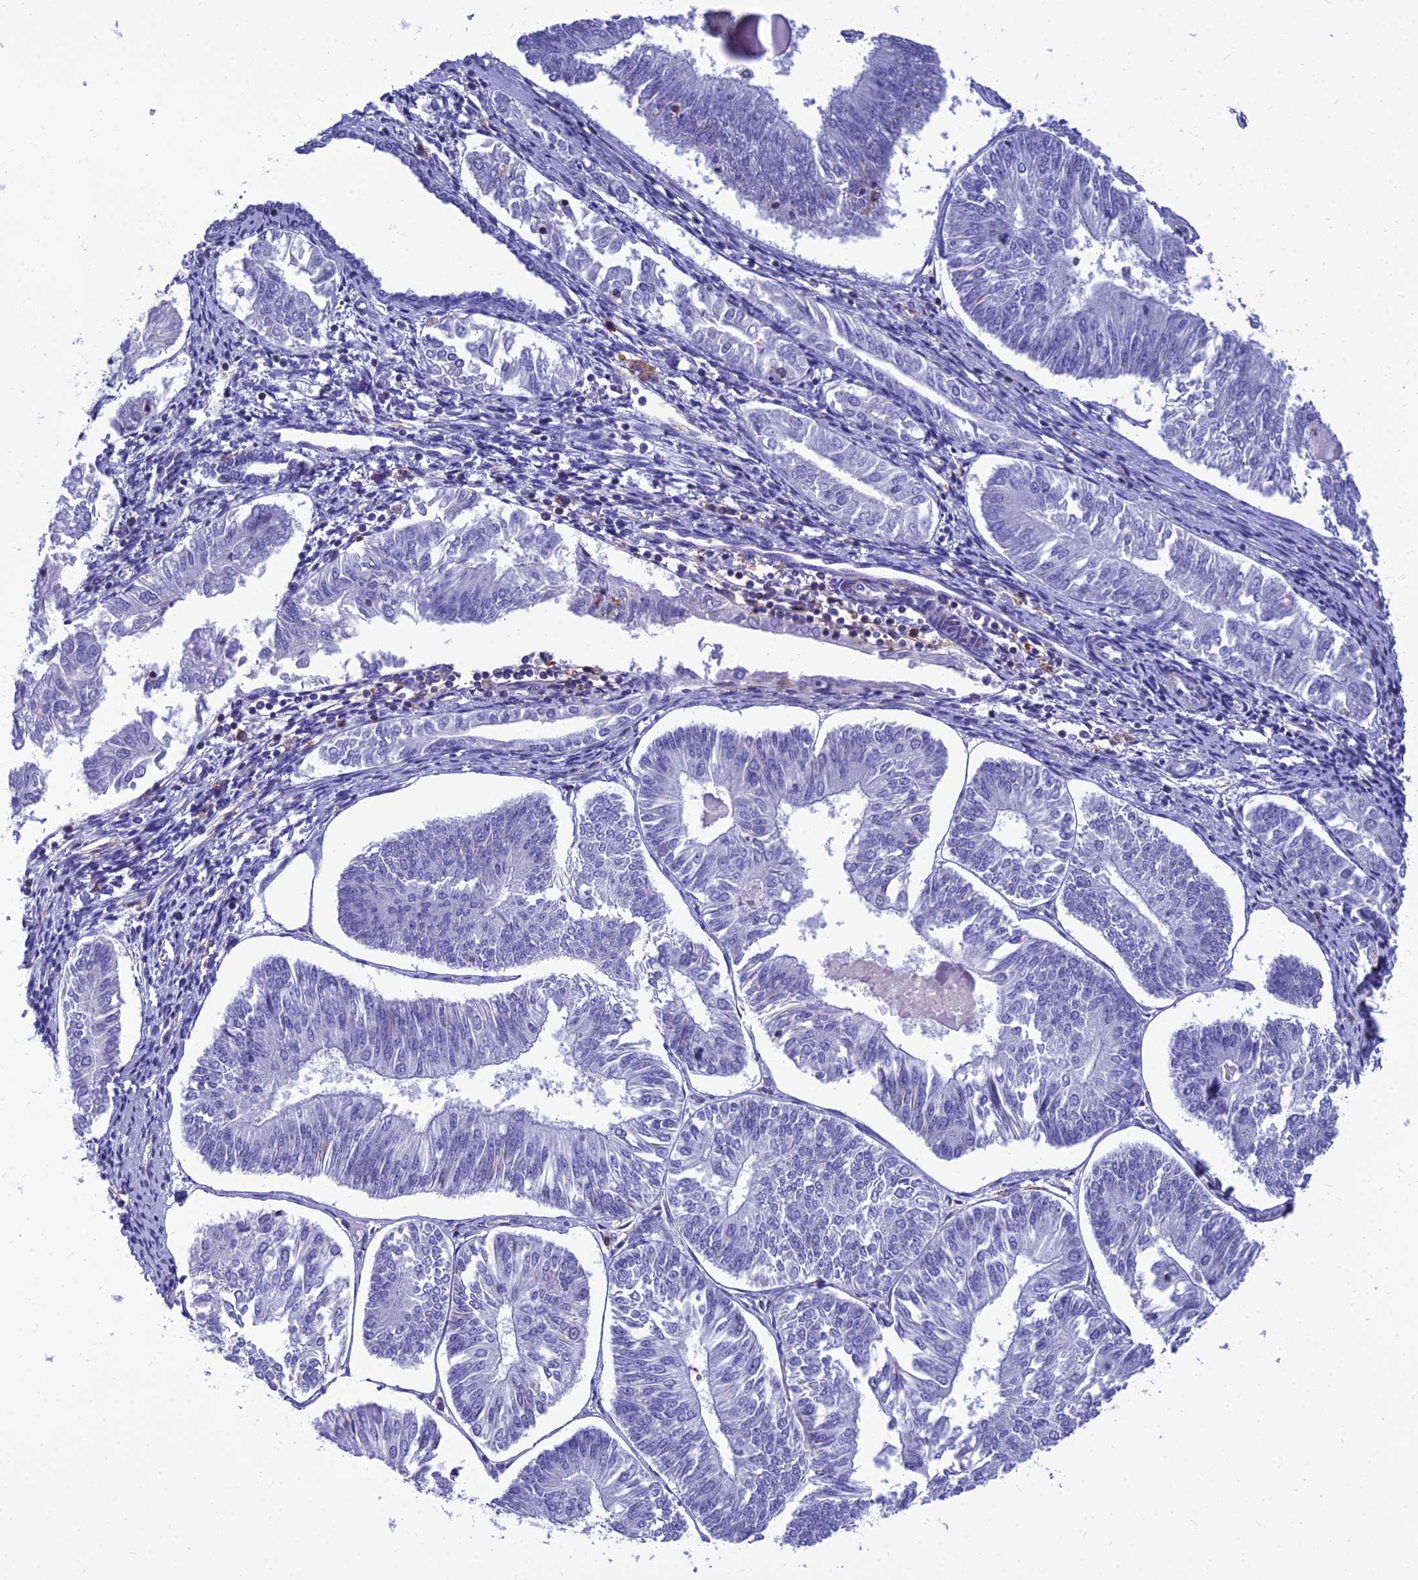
{"staining": {"intensity": "moderate", "quantity": "<25%", "location": "cytoplasmic/membranous"}, "tissue": "endometrial cancer", "cell_type": "Tumor cells", "image_type": "cancer", "snomed": [{"axis": "morphology", "description": "Adenocarcinoma, NOS"}, {"axis": "topography", "description": "Endometrium"}], "caption": "An IHC micrograph of tumor tissue is shown. Protein staining in brown shows moderate cytoplasmic/membranous positivity in endometrial cancer (adenocarcinoma) within tumor cells.", "gene": "PPP1R18", "patient": {"sex": "female", "age": 58}}